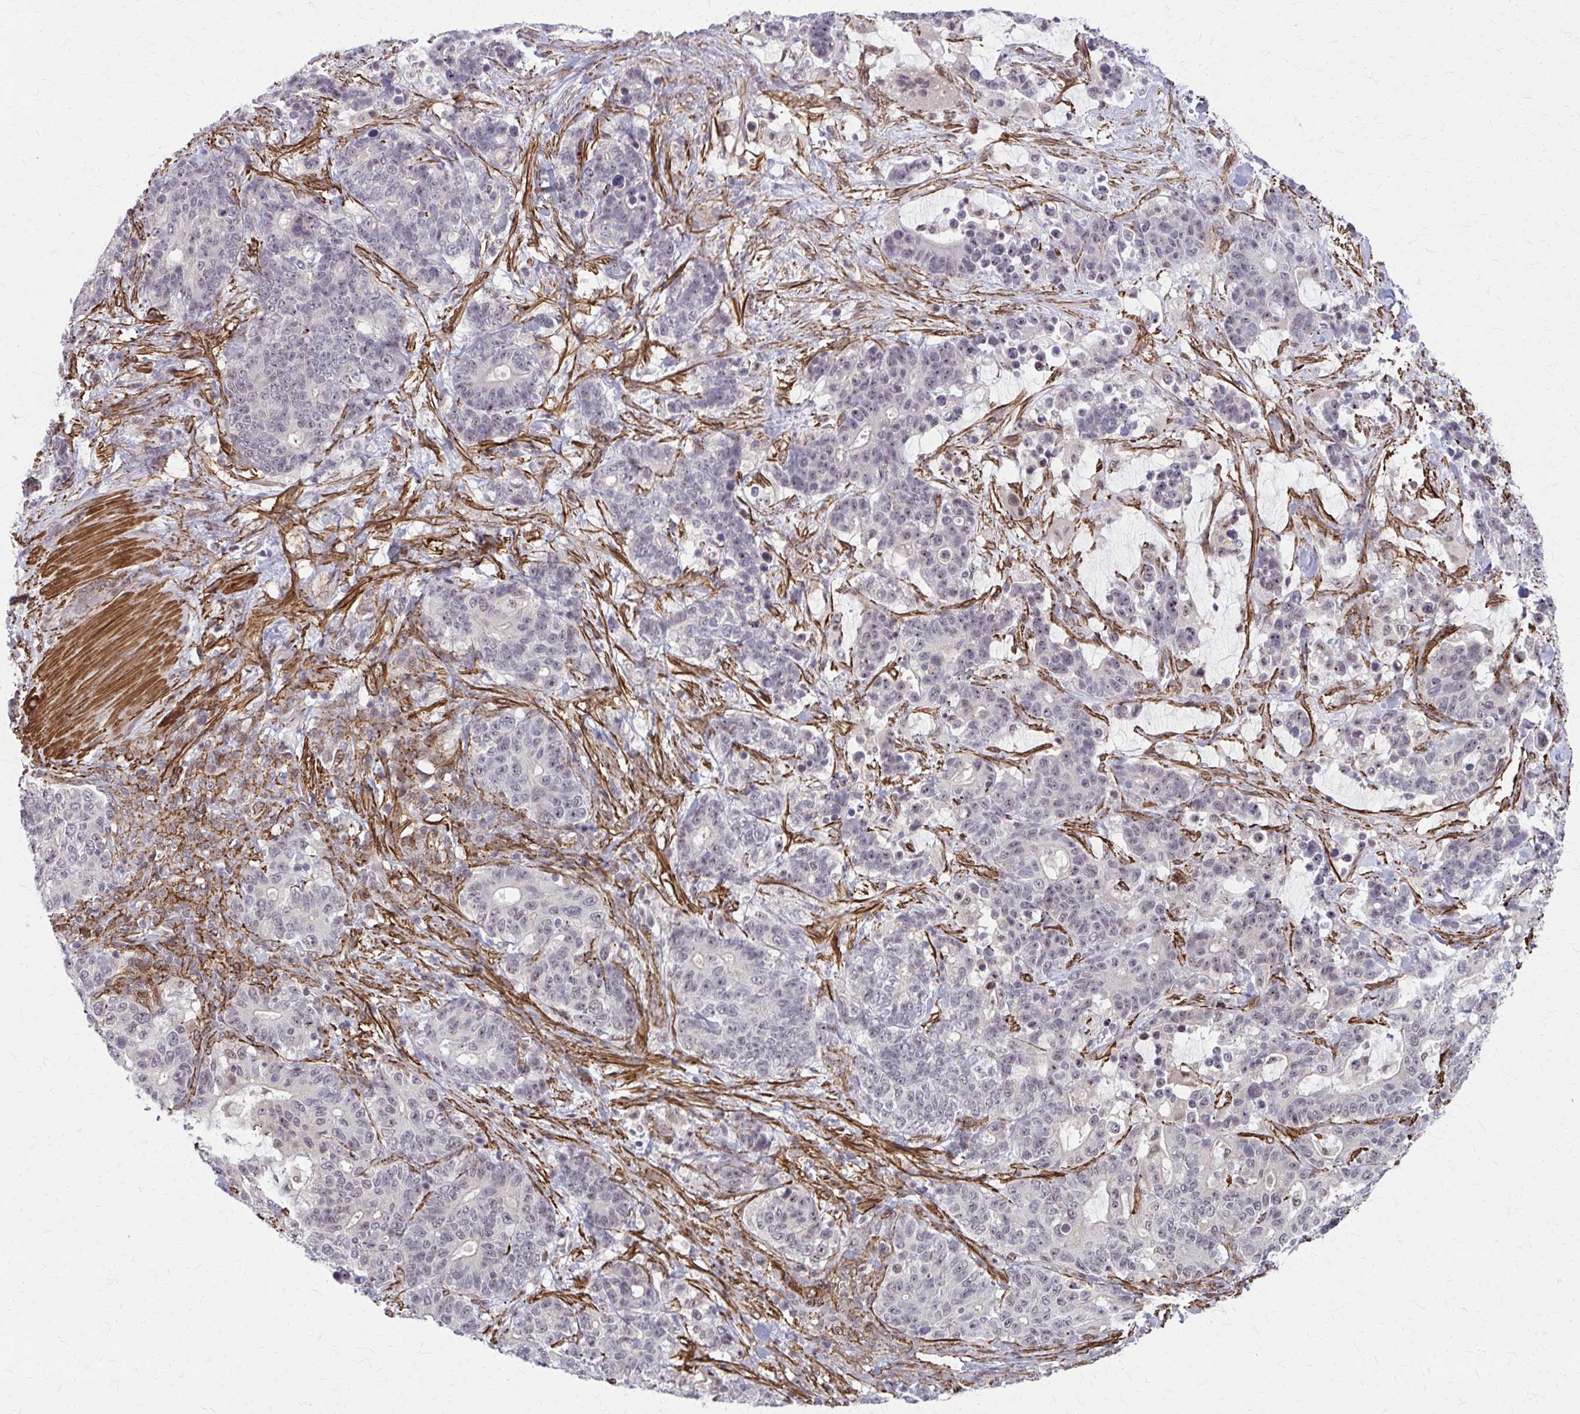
{"staining": {"intensity": "negative", "quantity": "none", "location": "none"}, "tissue": "stomach cancer", "cell_type": "Tumor cells", "image_type": "cancer", "snomed": [{"axis": "morphology", "description": "Normal tissue, NOS"}, {"axis": "morphology", "description": "Adenocarcinoma, NOS"}, {"axis": "topography", "description": "Stomach"}], "caption": "DAB (3,3'-diaminobenzidine) immunohistochemical staining of adenocarcinoma (stomach) demonstrates no significant positivity in tumor cells. (Stains: DAB immunohistochemistry (IHC) with hematoxylin counter stain, Microscopy: brightfield microscopy at high magnification).", "gene": "NRBF2", "patient": {"sex": "female", "age": 64}}